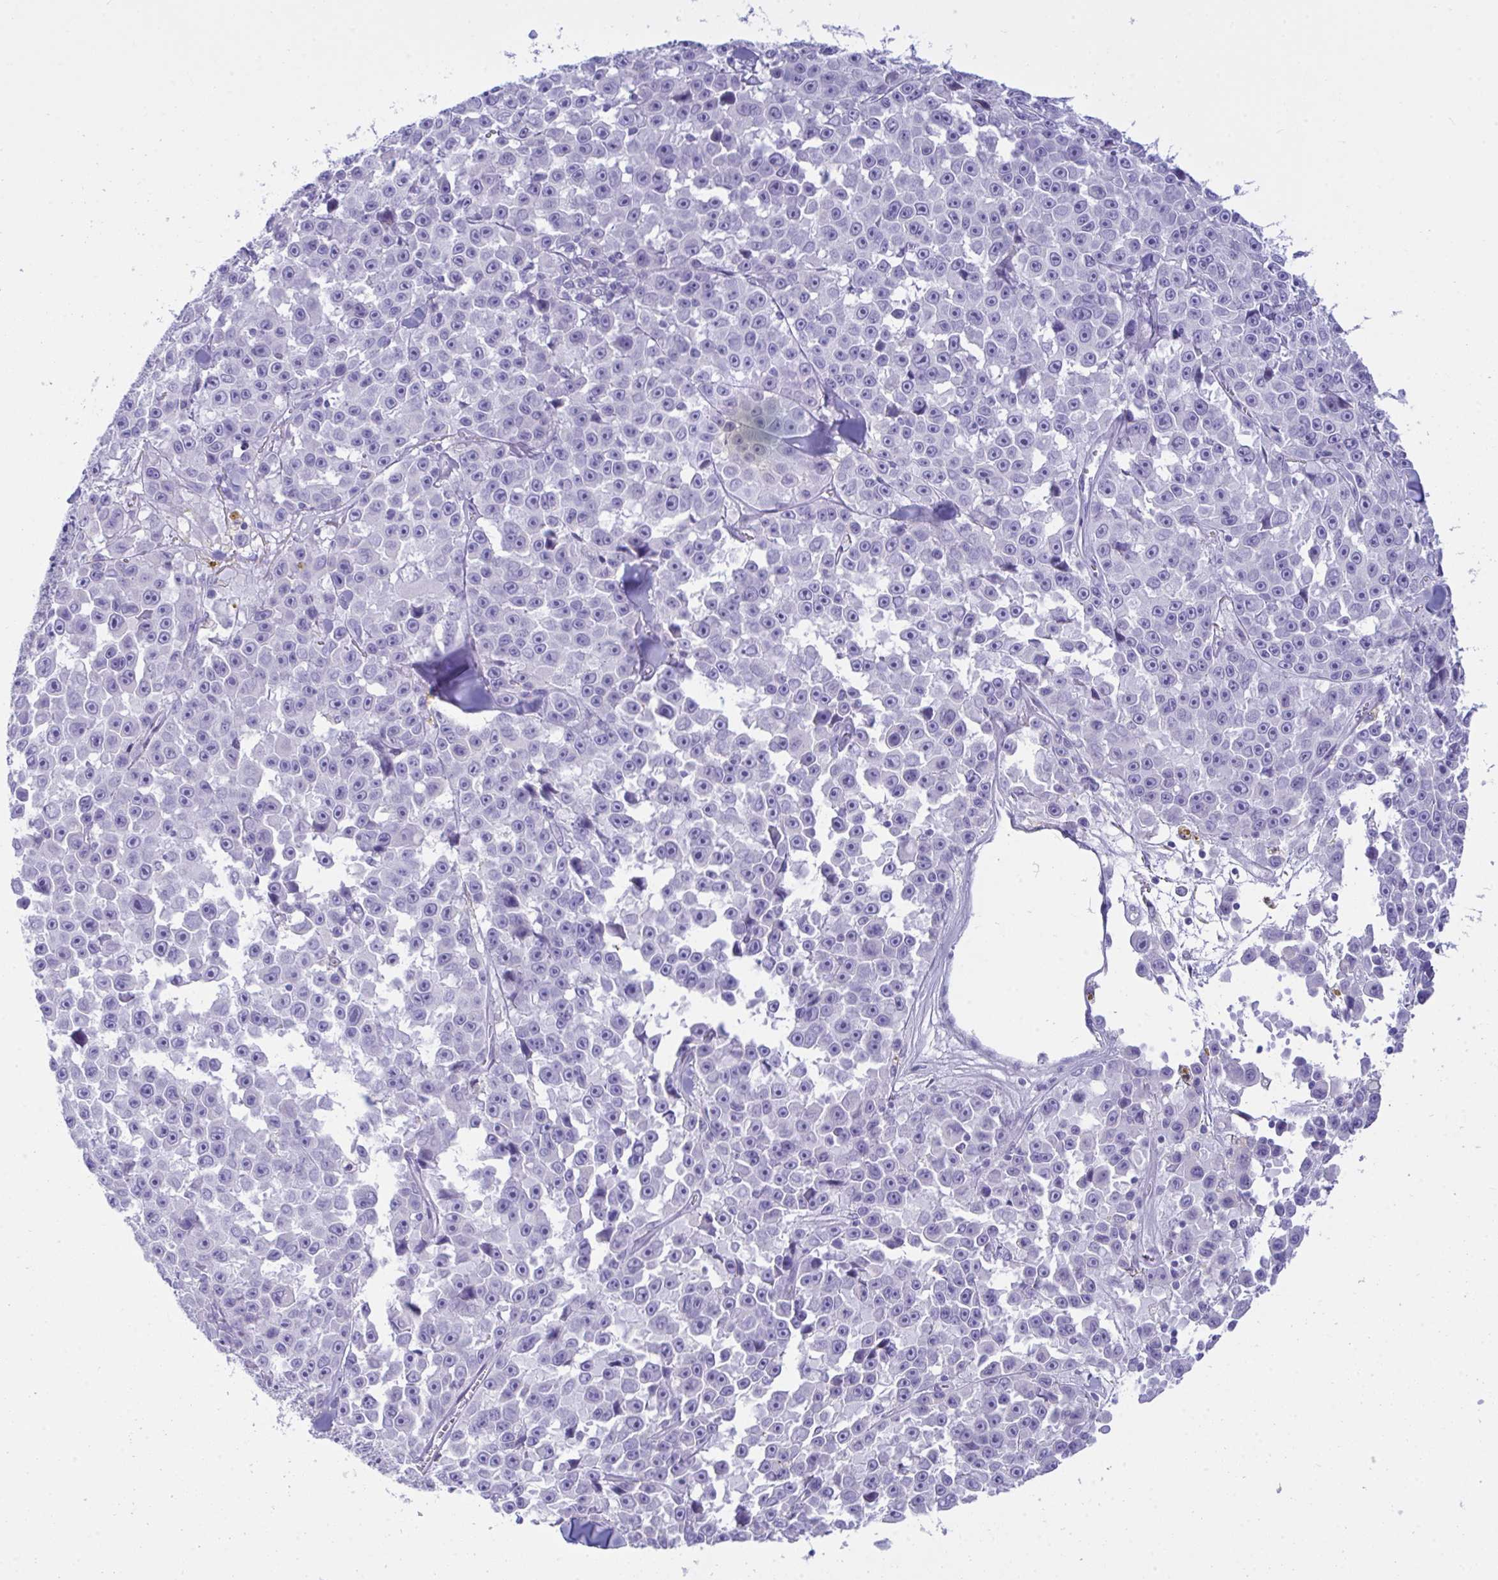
{"staining": {"intensity": "negative", "quantity": "none", "location": "none"}, "tissue": "melanoma", "cell_type": "Tumor cells", "image_type": "cancer", "snomed": [{"axis": "morphology", "description": "Malignant melanoma, NOS"}, {"axis": "topography", "description": "Skin"}], "caption": "The image exhibits no significant positivity in tumor cells of malignant melanoma.", "gene": "GLB1L2", "patient": {"sex": "female", "age": 66}}